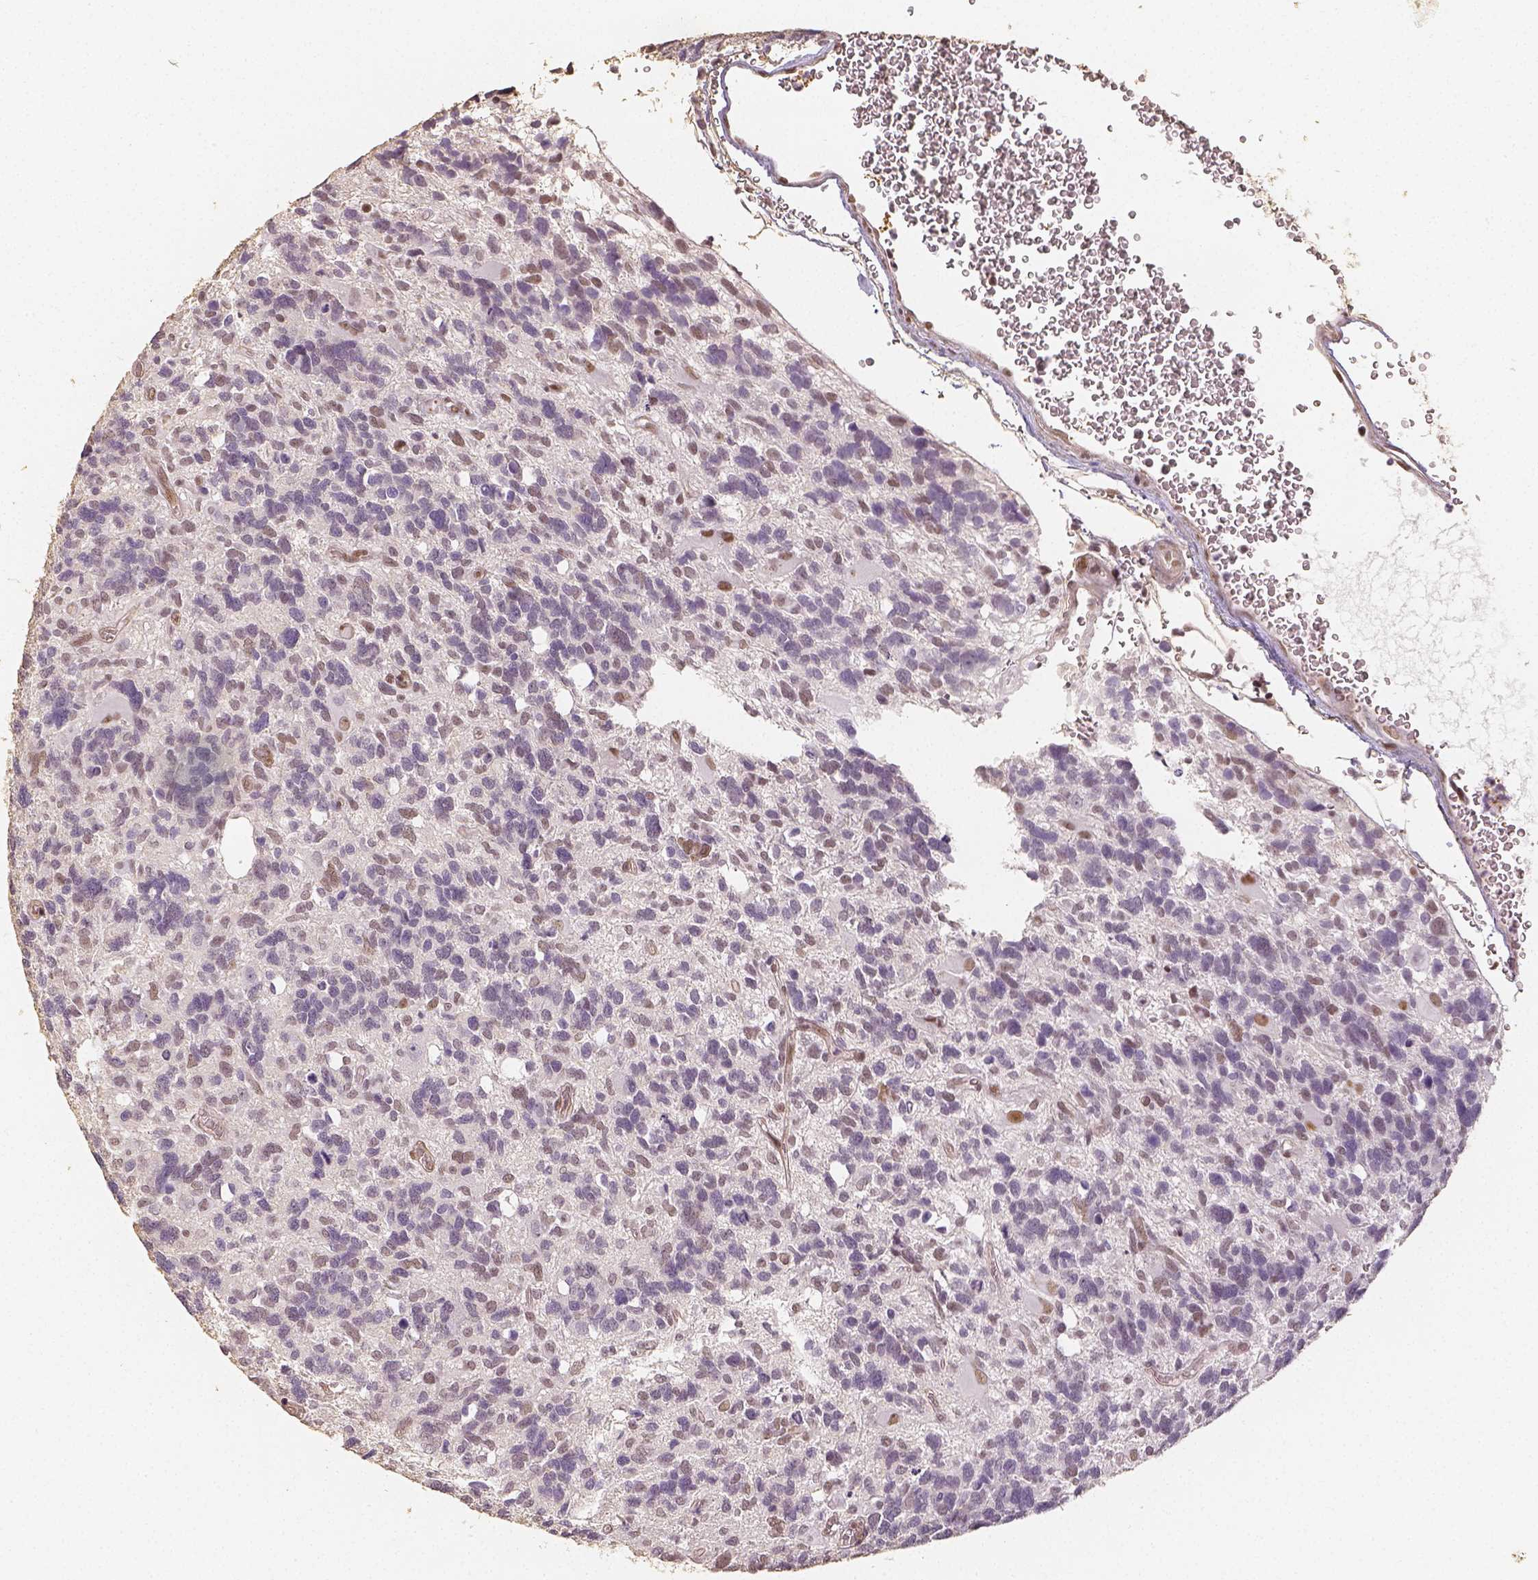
{"staining": {"intensity": "weak", "quantity": "25%-75%", "location": "nuclear"}, "tissue": "glioma", "cell_type": "Tumor cells", "image_type": "cancer", "snomed": [{"axis": "morphology", "description": "Glioma, malignant, High grade"}, {"axis": "topography", "description": "Brain"}], "caption": "A high-resolution image shows IHC staining of malignant glioma (high-grade), which displays weak nuclear staining in about 25%-75% of tumor cells.", "gene": "HDAC1", "patient": {"sex": "male", "age": 49}}